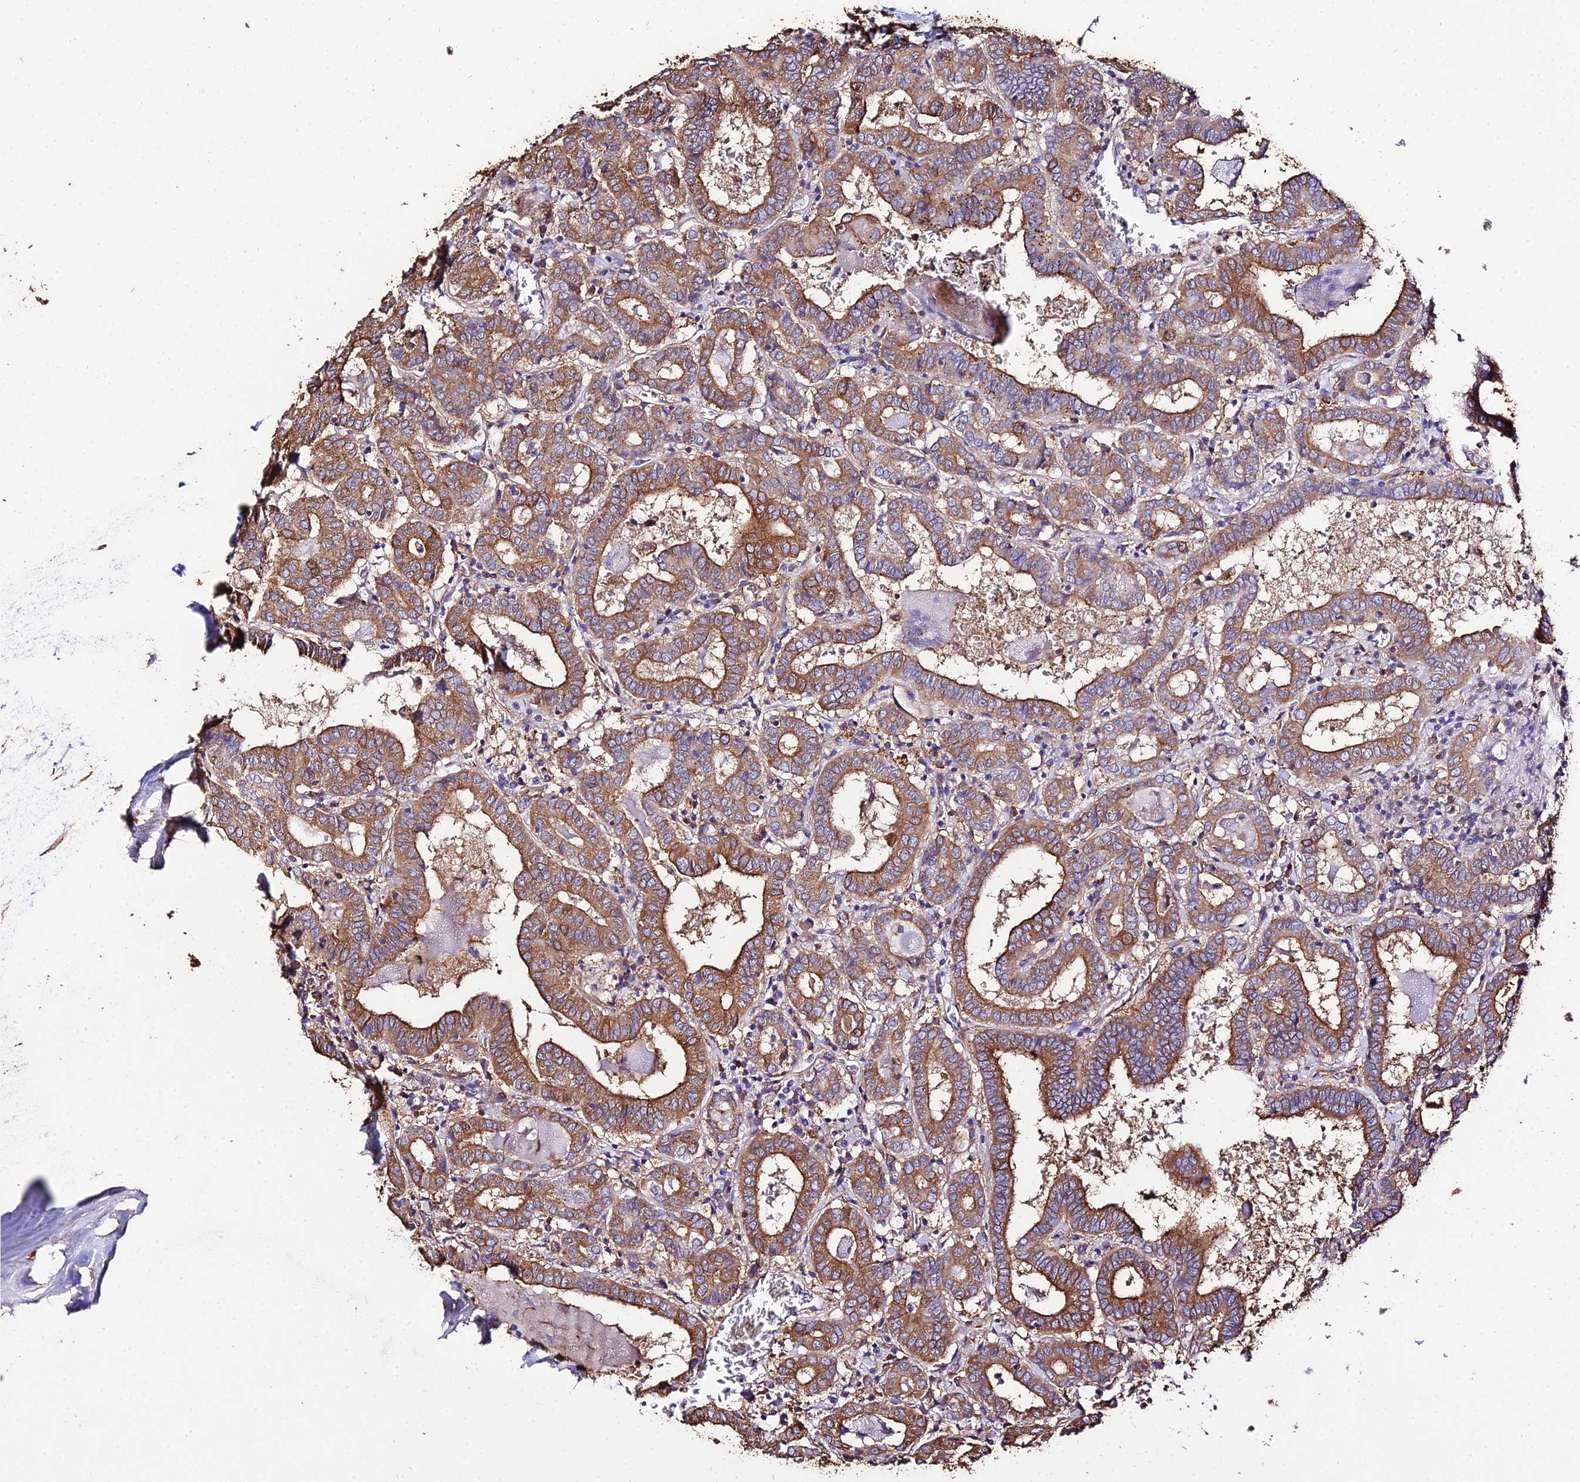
{"staining": {"intensity": "moderate", "quantity": ">75%", "location": "cytoplasmic/membranous"}, "tissue": "thyroid cancer", "cell_type": "Tumor cells", "image_type": "cancer", "snomed": [{"axis": "morphology", "description": "Papillary adenocarcinoma, NOS"}, {"axis": "topography", "description": "Thyroid gland"}], "caption": "Immunohistochemical staining of thyroid cancer reveals moderate cytoplasmic/membranous protein expression in about >75% of tumor cells. (brown staining indicates protein expression, while blue staining denotes nuclei).", "gene": "TUBA3D", "patient": {"sex": "female", "age": 72}}